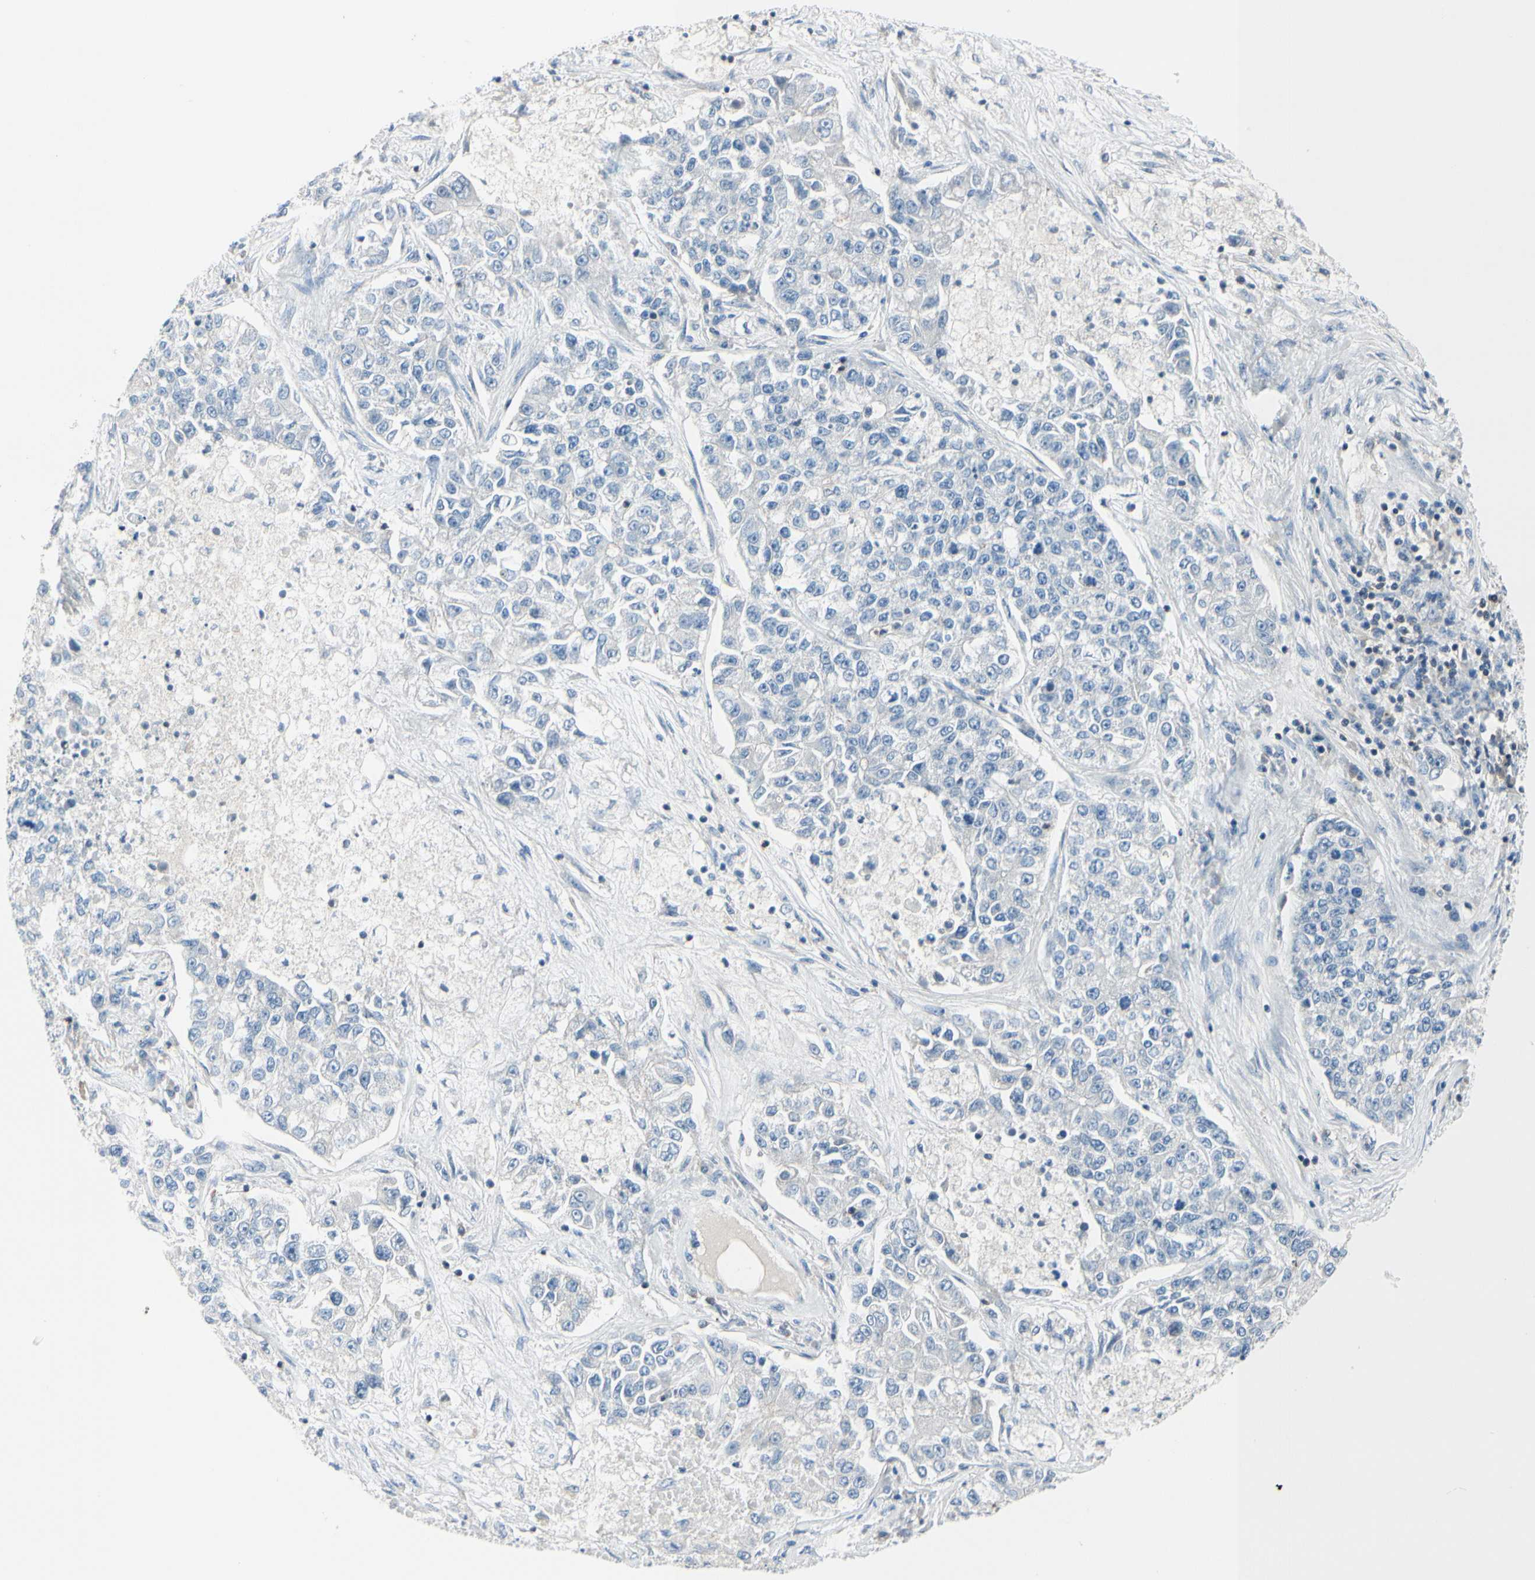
{"staining": {"intensity": "negative", "quantity": "none", "location": "none"}, "tissue": "lung cancer", "cell_type": "Tumor cells", "image_type": "cancer", "snomed": [{"axis": "morphology", "description": "Adenocarcinoma, NOS"}, {"axis": "topography", "description": "Lung"}], "caption": "High power microscopy micrograph of an immunohistochemistry (IHC) photomicrograph of lung cancer (adenocarcinoma), revealing no significant positivity in tumor cells.", "gene": "SLC9A3R1", "patient": {"sex": "male", "age": 49}}